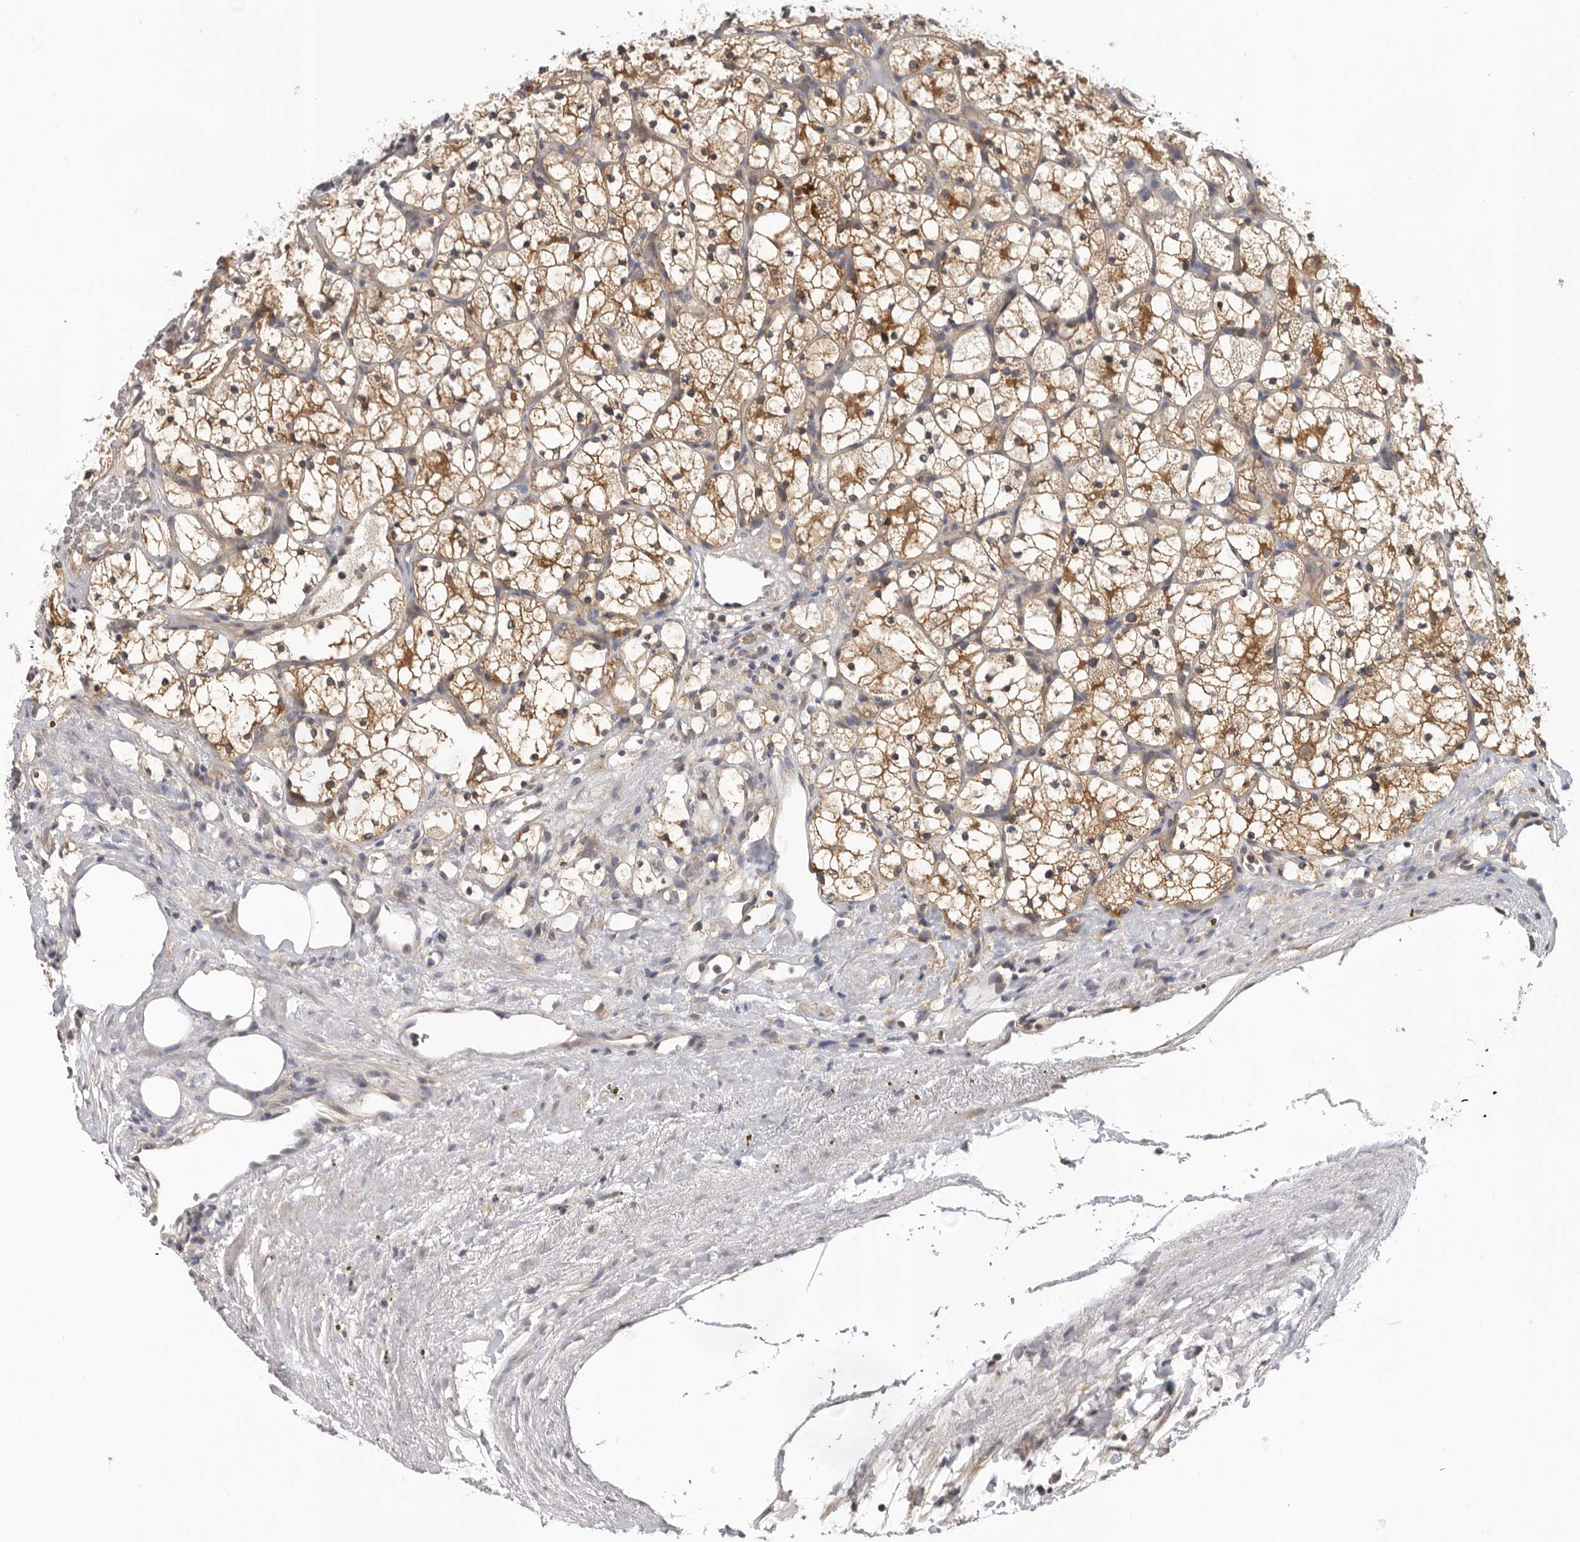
{"staining": {"intensity": "moderate", "quantity": ">75%", "location": "cytoplasmic/membranous"}, "tissue": "renal cancer", "cell_type": "Tumor cells", "image_type": "cancer", "snomed": [{"axis": "morphology", "description": "Adenocarcinoma, NOS"}, {"axis": "topography", "description": "Kidney"}], "caption": "Protein expression analysis of human renal cancer reveals moderate cytoplasmic/membranous expression in approximately >75% of tumor cells.", "gene": "PPP1R42", "patient": {"sex": "female", "age": 69}}